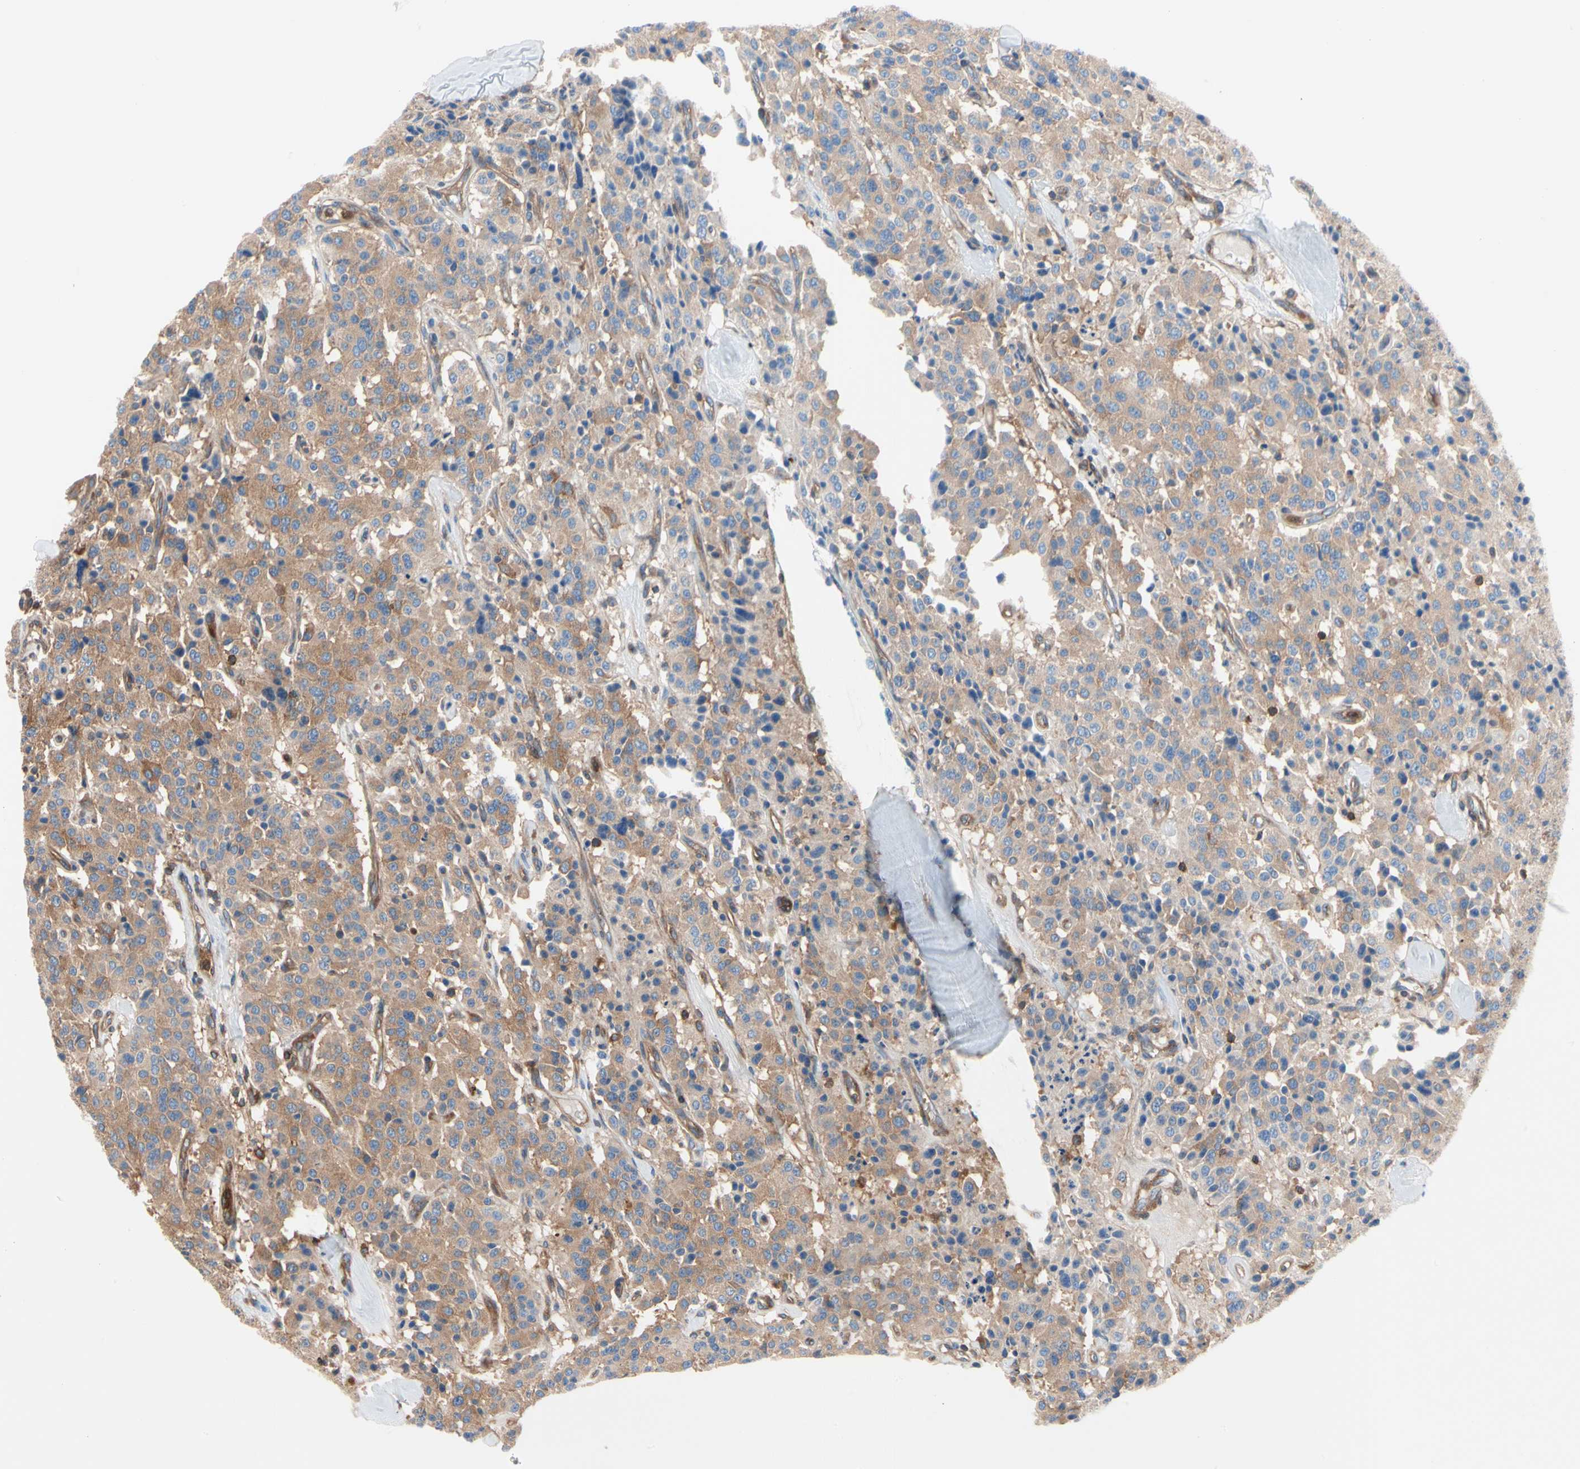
{"staining": {"intensity": "moderate", "quantity": ">75%", "location": "cytoplasmic/membranous"}, "tissue": "carcinoid", "cell_type": "Tumor cells", "image_type": "cancer", "snomed": [{"axis": "morphology", "description": "Carcinoid, malignant, NOS"}, {"axis": "topography", "description": "Lung"}], "caption": "Moderate cytoplasmic/membranous staining is present in about >75% of tumor cells in carcinoid.", "gene": "ROCK1", "patient": {"sex": "male", "age": 30}}